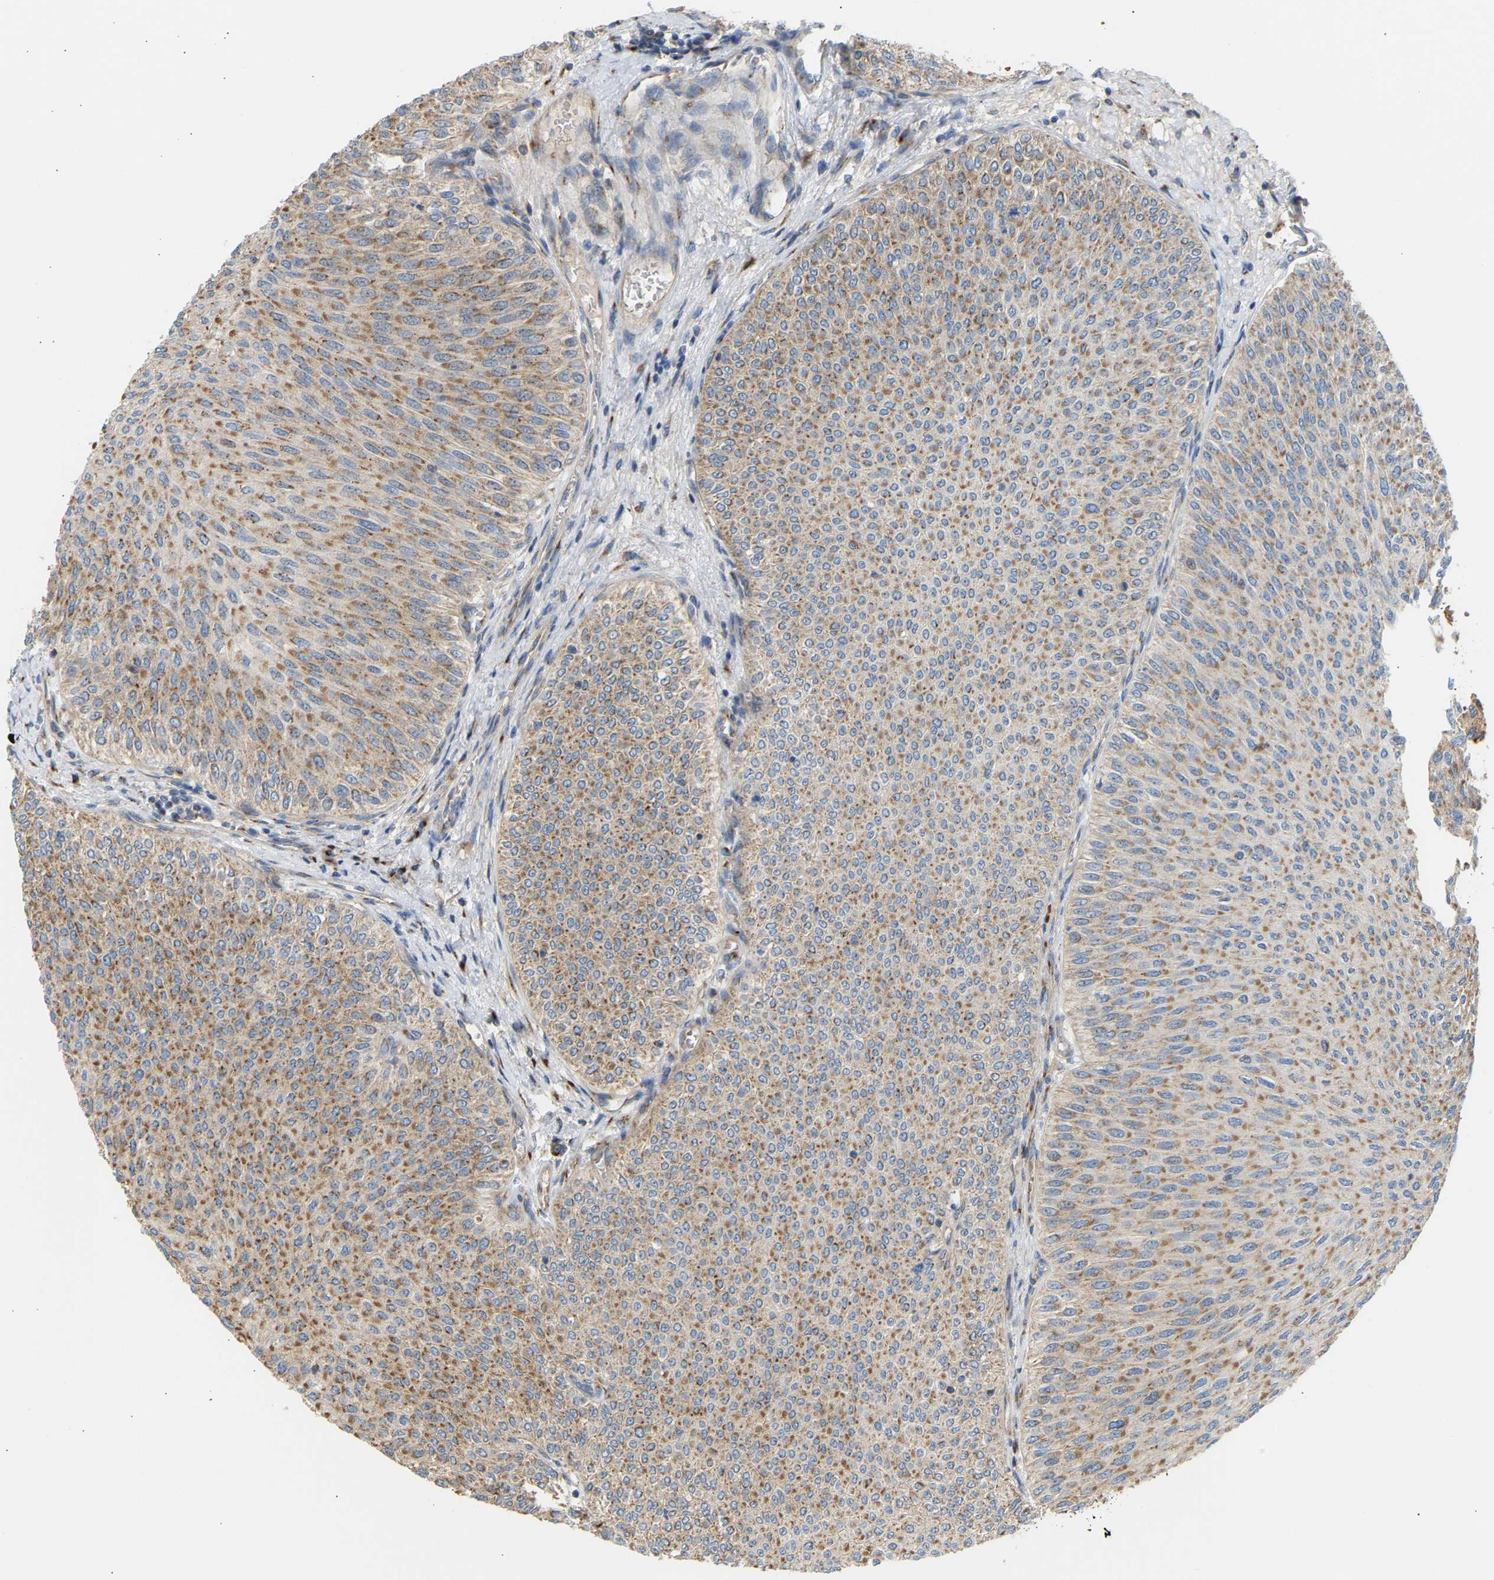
{"staining": {"intensity": "moderate", "quantity": ">75%", "location": "cytoplasmic/membranous"}, "tissue": "urothelial cancer", "cell_type": "Tumor cells", "image_type": "cancer", "snomed": [{"axis": "morphology", "description": "Urothelial carcinoma, Low grade"}, {"axis": "topography", "description": "Urinary bladder"}], "caption": "Immunohistochemical staining of human urothelial cancer reveals medium levels of moderate cytoplasmic/membranous positivity in approximately >75% of tumor cells.", "gene": "YIPF2", "patient": {"sex": "male", "age": 78}}